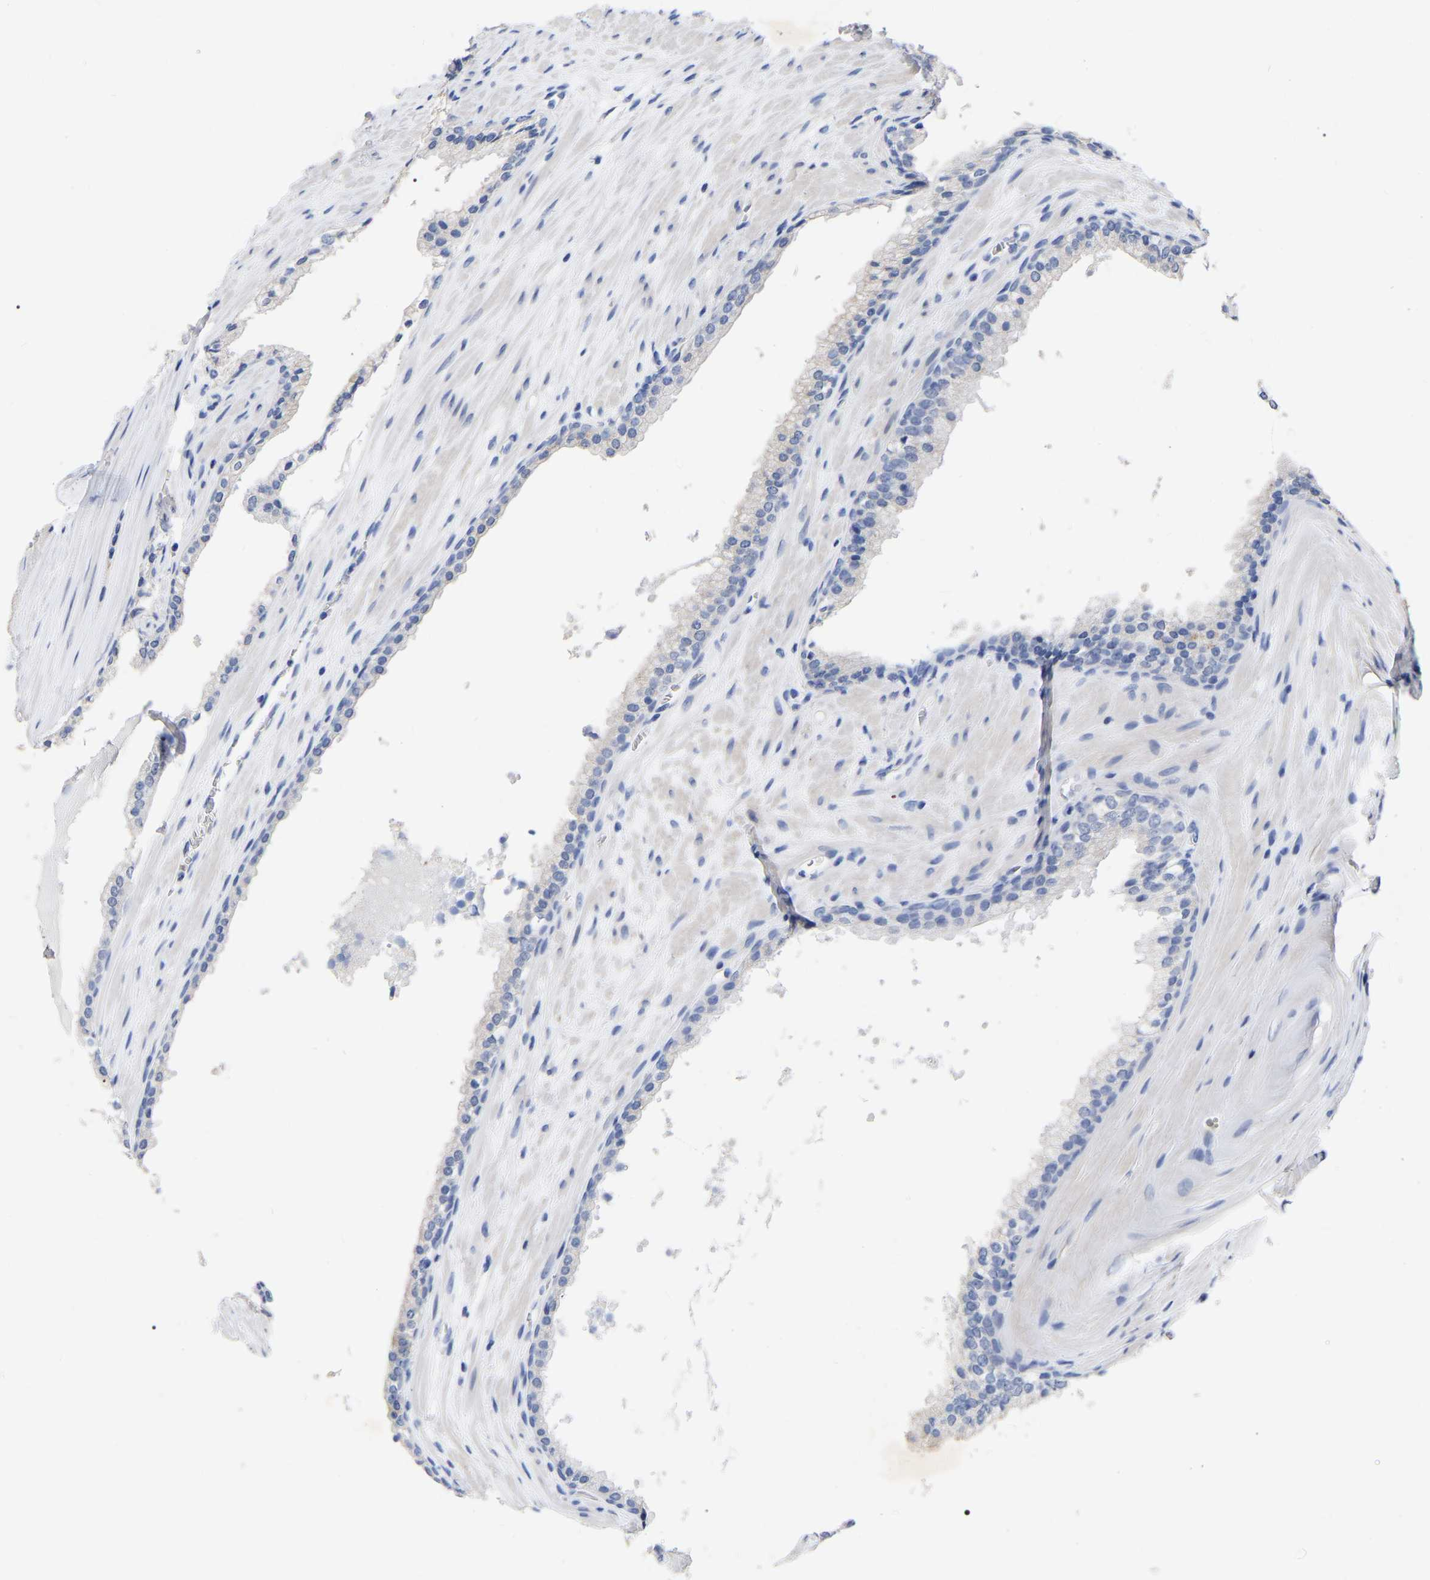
{"staining": {"intensity": "negative", "quantity": "none", "location": "none"}, "tissue": "prostate cancer", "cell_type": "Tumor cells", "image_type": "cancer", "snomed": [{"axis": "morphology", "description": "Adenocarcinoma, Low grade"}, {"axis": "topography", "description": "Prostate"}], "caption": "Tumor cells show no significant staining in prostate cancer (adenocarcinoma (low-grade)).", "gene": "ANXA13", "patient": {"sex": "male", "age": 70}}